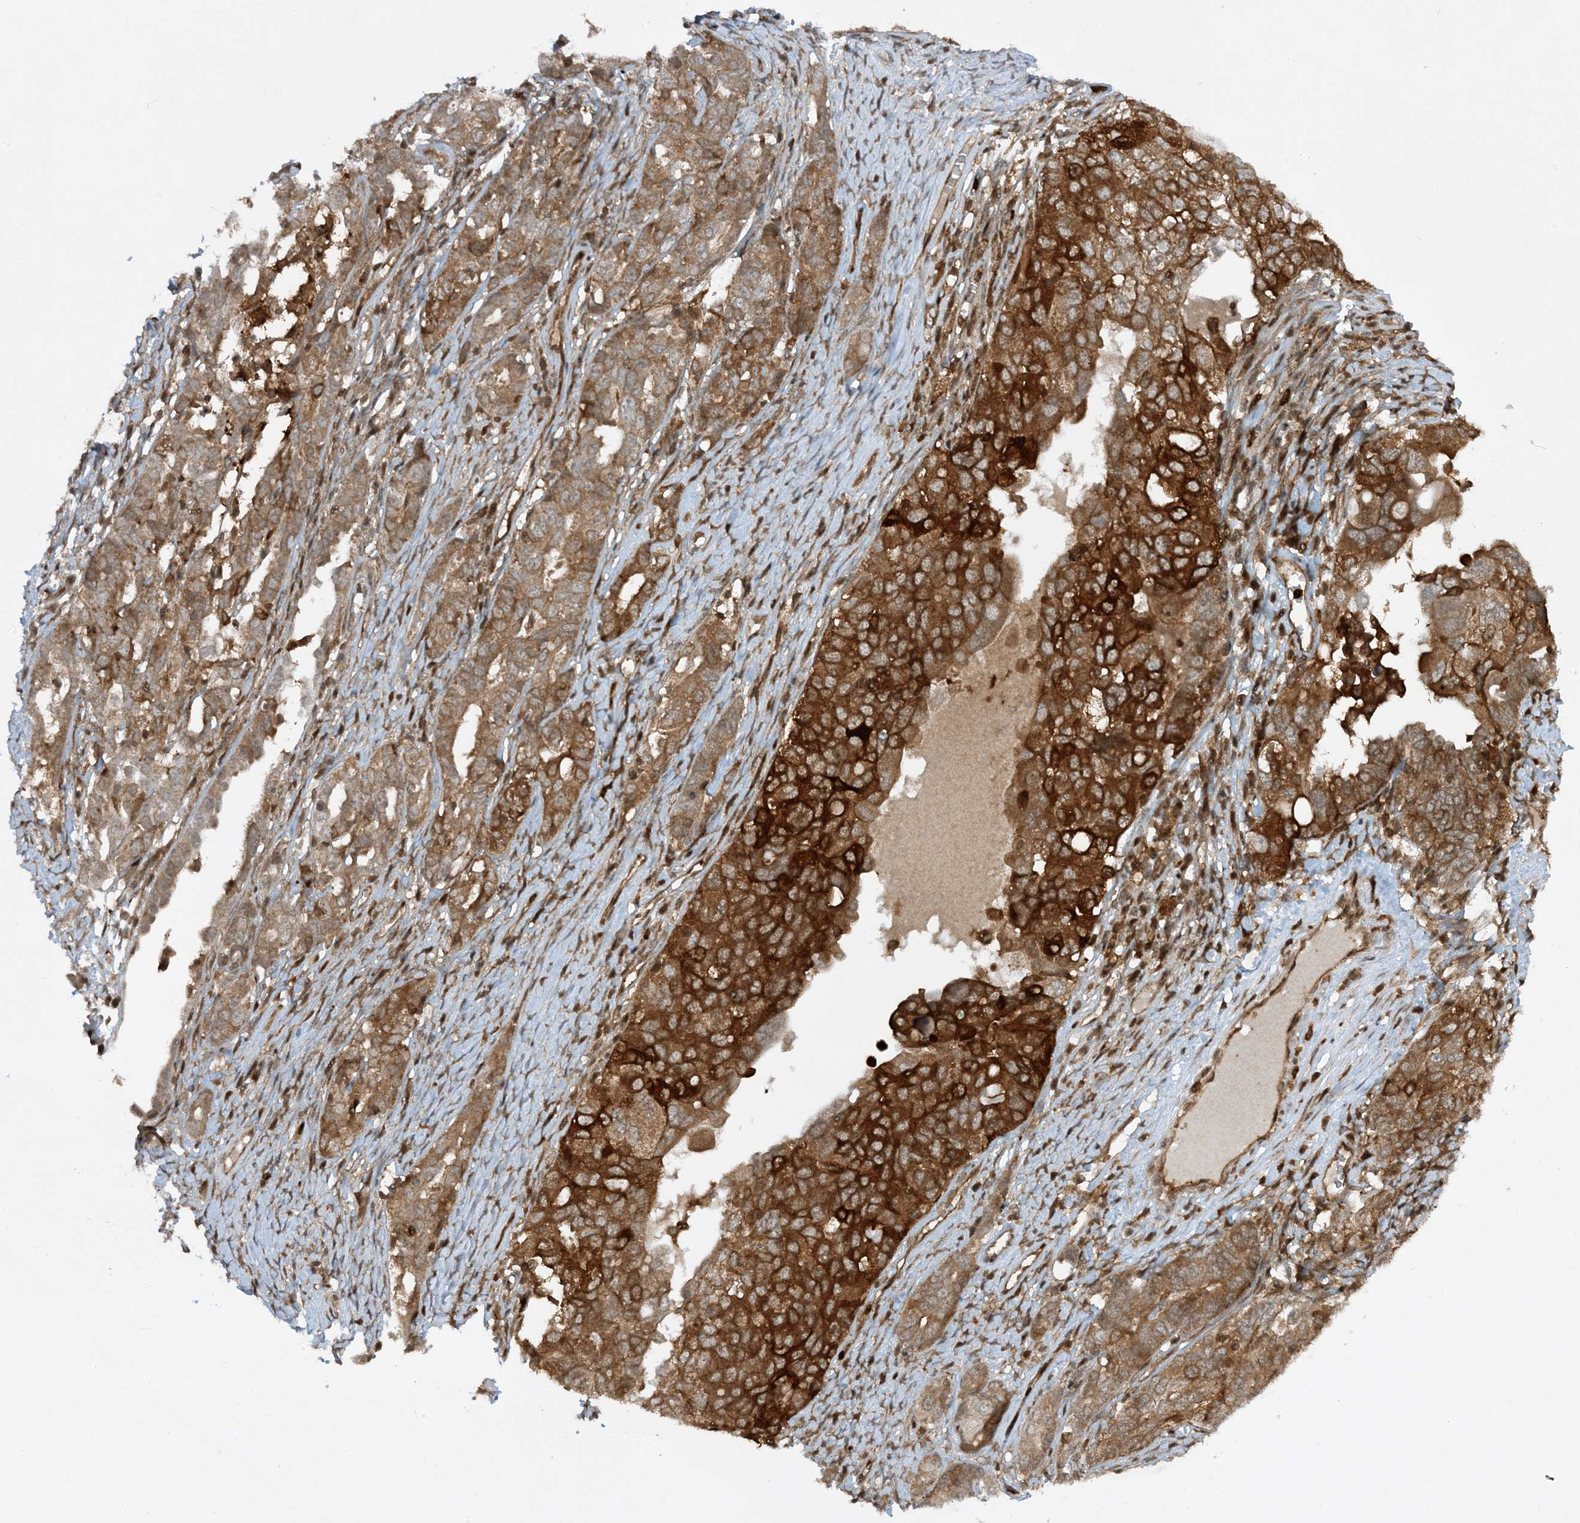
{"staining": {"intensity": "strong", "quantity": ">75%", "location": "cytoplasmic/membranous"}, "tissue": "ovarian cancer", "cell_type": "Tumor cells", "image_type": "cancer", "snomed": [{"axis": "morphology", "description": "Carcinoma, endometroid"}, {"axis": "topography", "description": "Ovary"}], "caption": "The immunohistochemical stain labels strong cytoplasmic/membranous expression in tumor cells of endometroid carcinoma (ovarian) tissue.", "gene": "CERT1", "patient": {"sex": "female", "age": 62}}